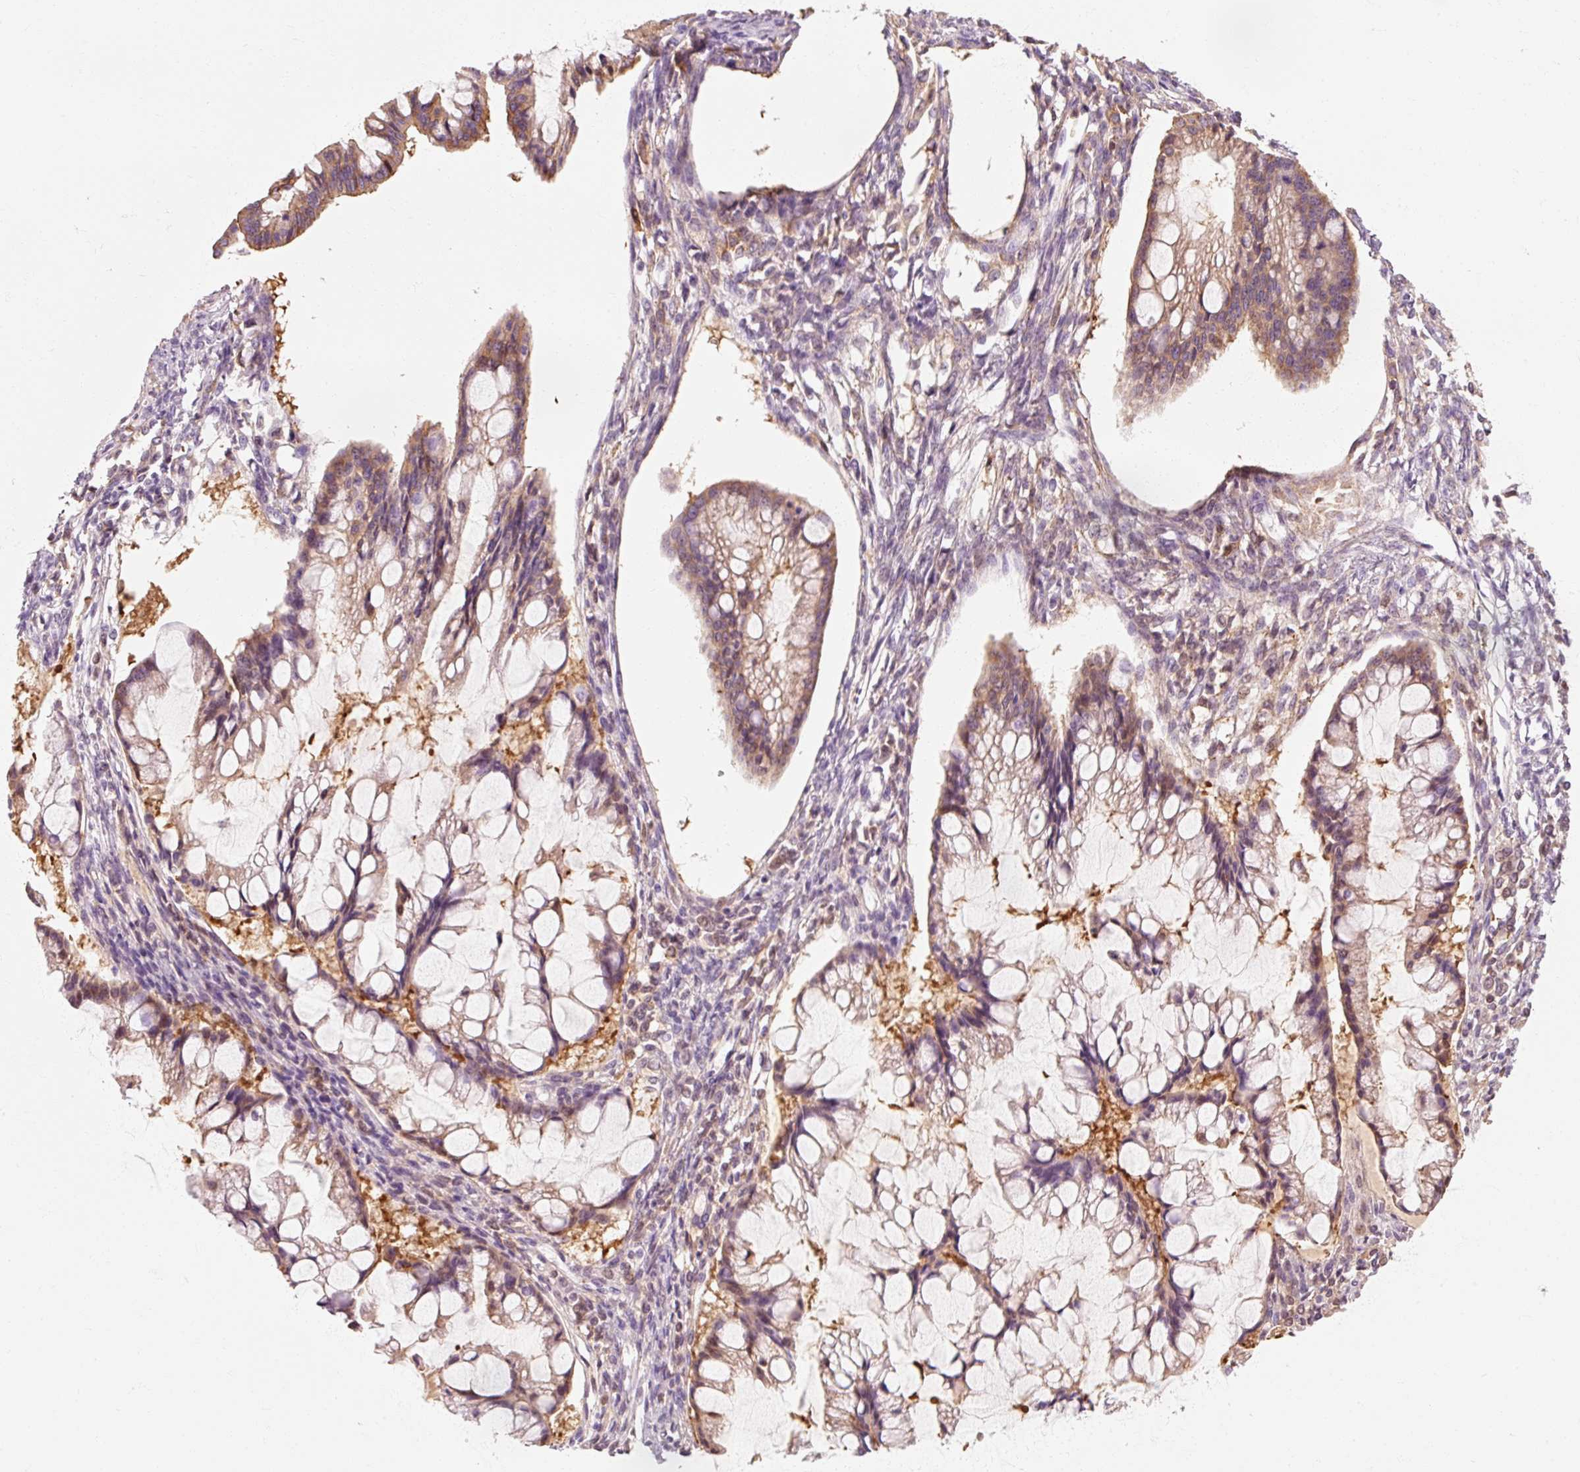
{"staining": {"intensity": "moderate", "quantity": "25%-75%", "location": "cytoplasmic/membranous"}, "tissue": "ovarian cancer", "cell_type": "Tumor cells", "image_type": "cancer", "snomed": [{"axis": "morphology", "description": "Cystadenocarcinoma, mucinous, NOS"}, {"axis": "topography", "description": "Ovary"}], "caption": "There is medium levels of moderate cytoplasmic/membranous expression in tumor cells of ovarian mucinous cystadenocarcinoma, as demonstrated by immunohistochemical staining (brown color).", "gene": "OR8K1", "patient": {"sex": "female", "age": 73}}